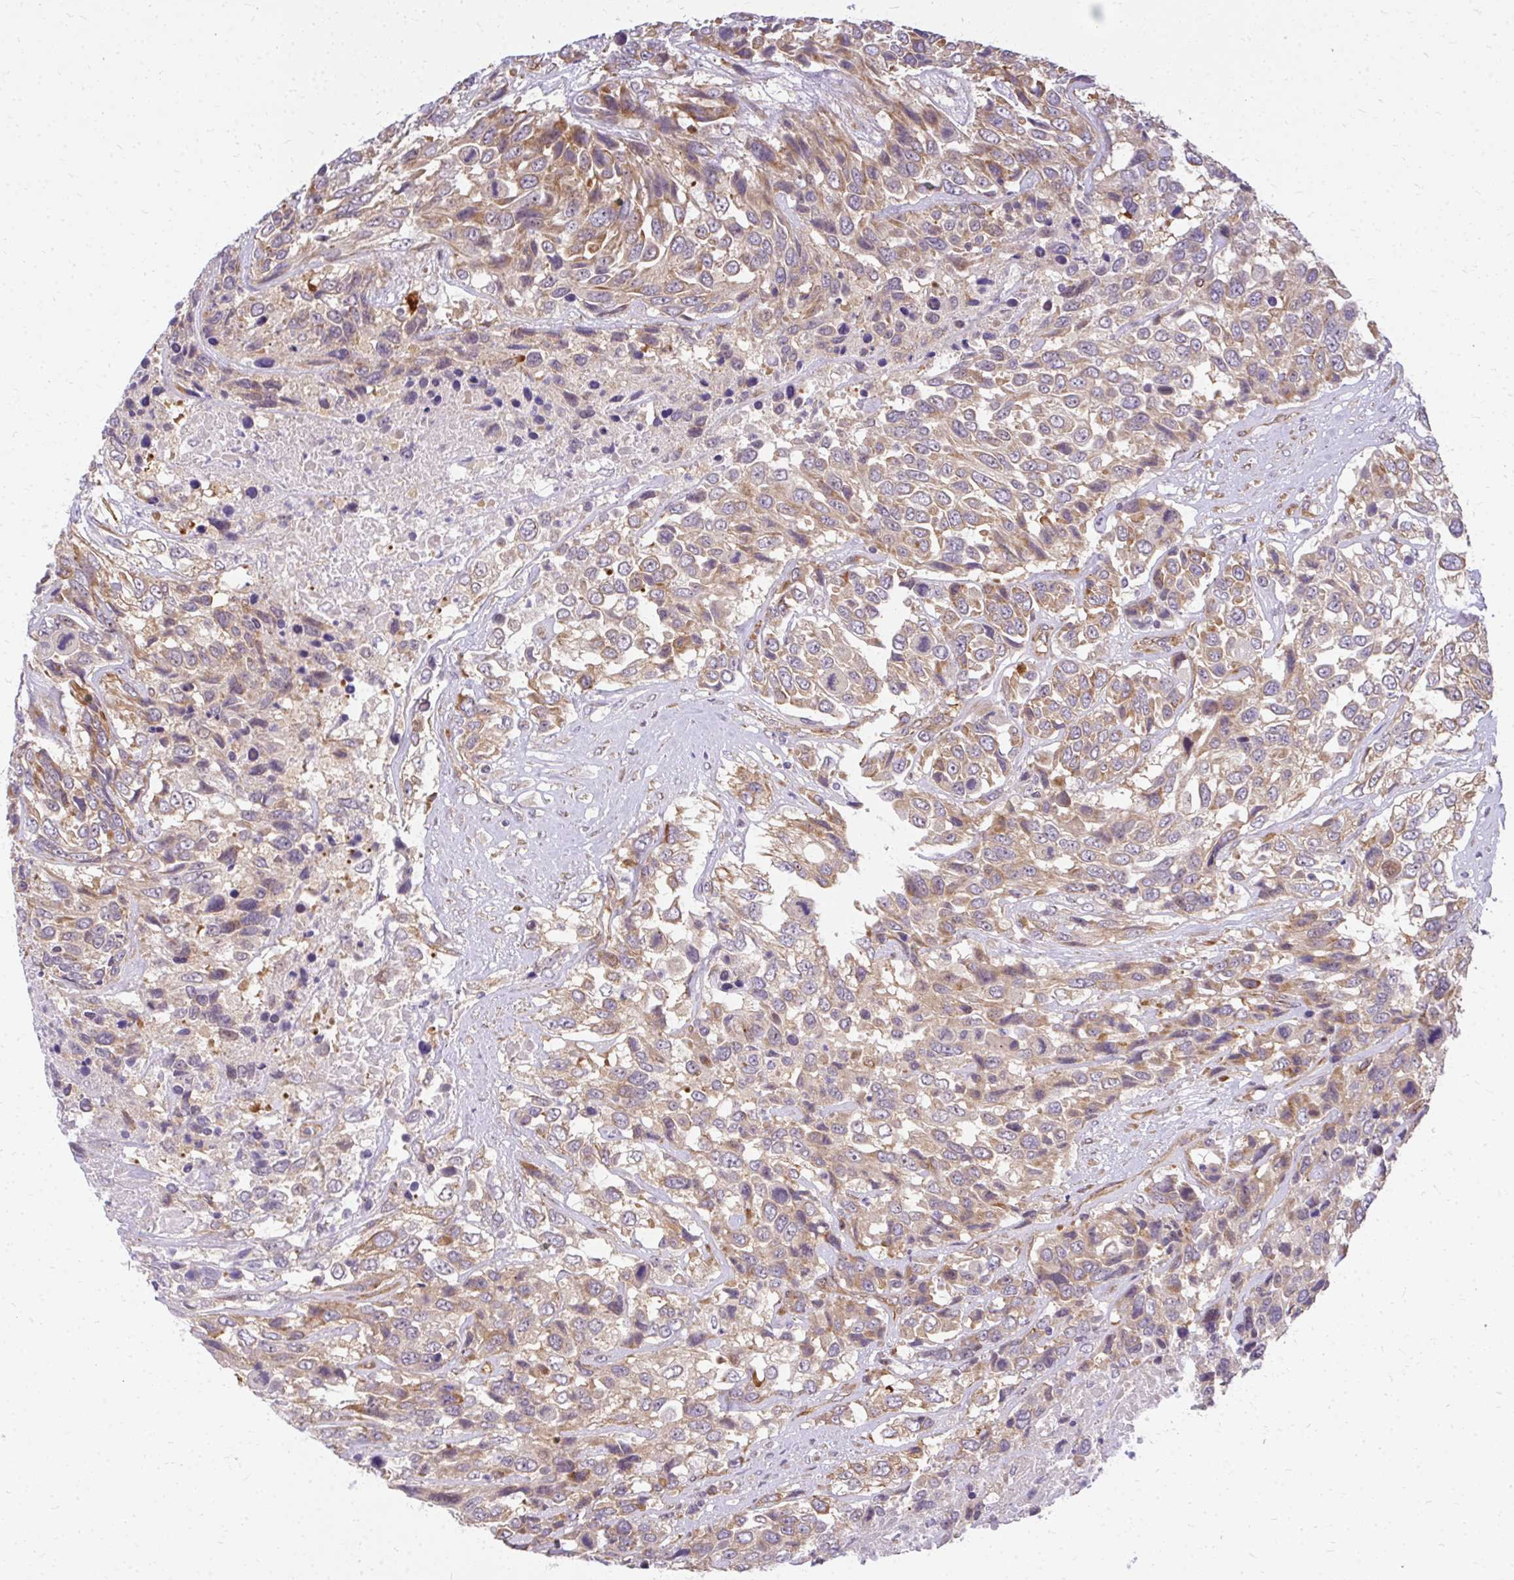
{"staining": {"intensity": "moderate", "quantity": "25%-75%", "location": "cytoplasmic/membranous"}, "tissue": "urothelial cancer", "cell_type": "Tumor cells", "image_type": "cancer", "snomed": [{"axis": "morphology", "description": "Urothelial carcinoma, High grade"}, {"axis": "topography", "description": "Urinary bladder"}], "caption": "Moderate cytoplasmic/membranous staining for a protein is appreciated in approximately 25%-75% of tumor cells of high-grade urothelial carcinoma using immunohistochemistry.", "gene": "RSKR", "patient": {"sex": "female", "age": 70}}